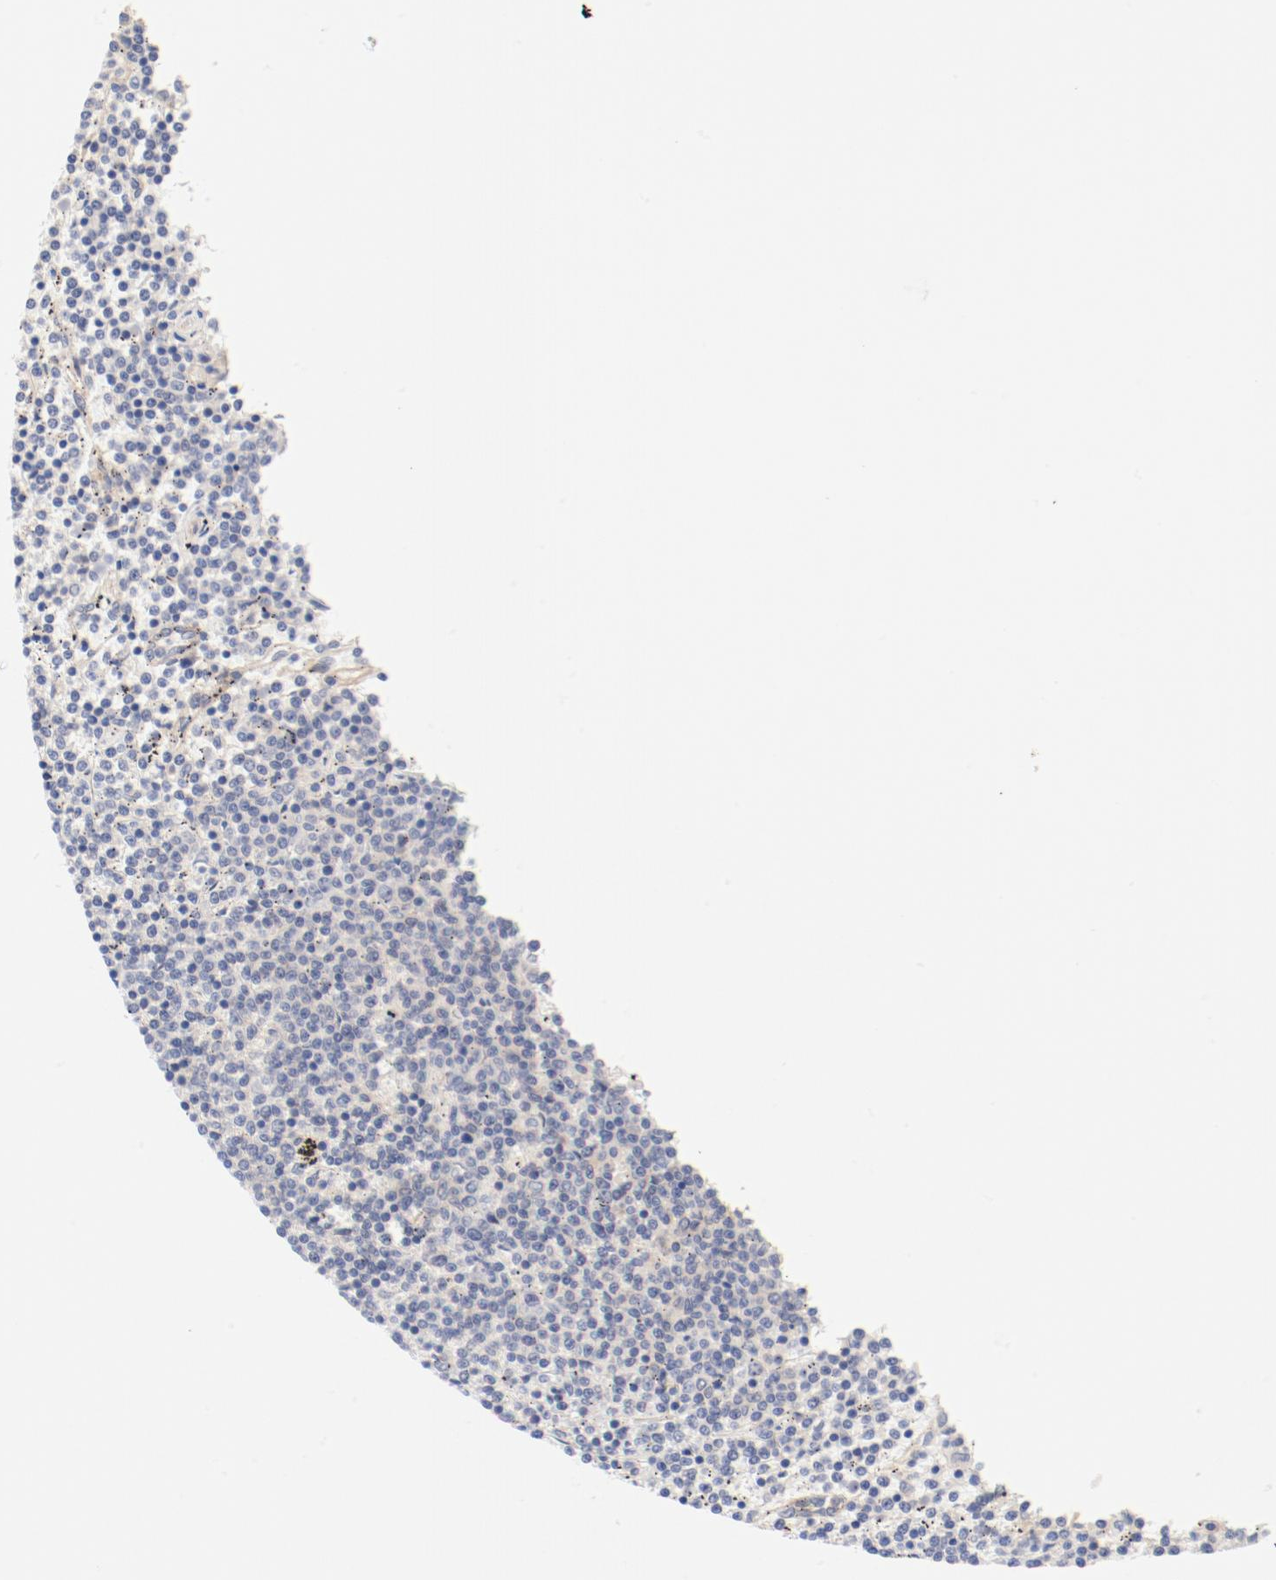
{"staining": {"intensity": "negative", "quantity": "none", "location": "none"}, "tissue": "lymphoma", "cell_type": "Tumor cells", "image_type": "cancer", "snomed": [{"axis": "morphology", "description": "Malignant lymphoma, non-Hodgkin's type, Low grade"}, {"axis": "topography", "description": "Spleen"}], "caption": "IHC of lymphoma shows no staining in tumor cells.", "gene": "DYNC1H1", "patient": {"sex": "female", "age": 50}}